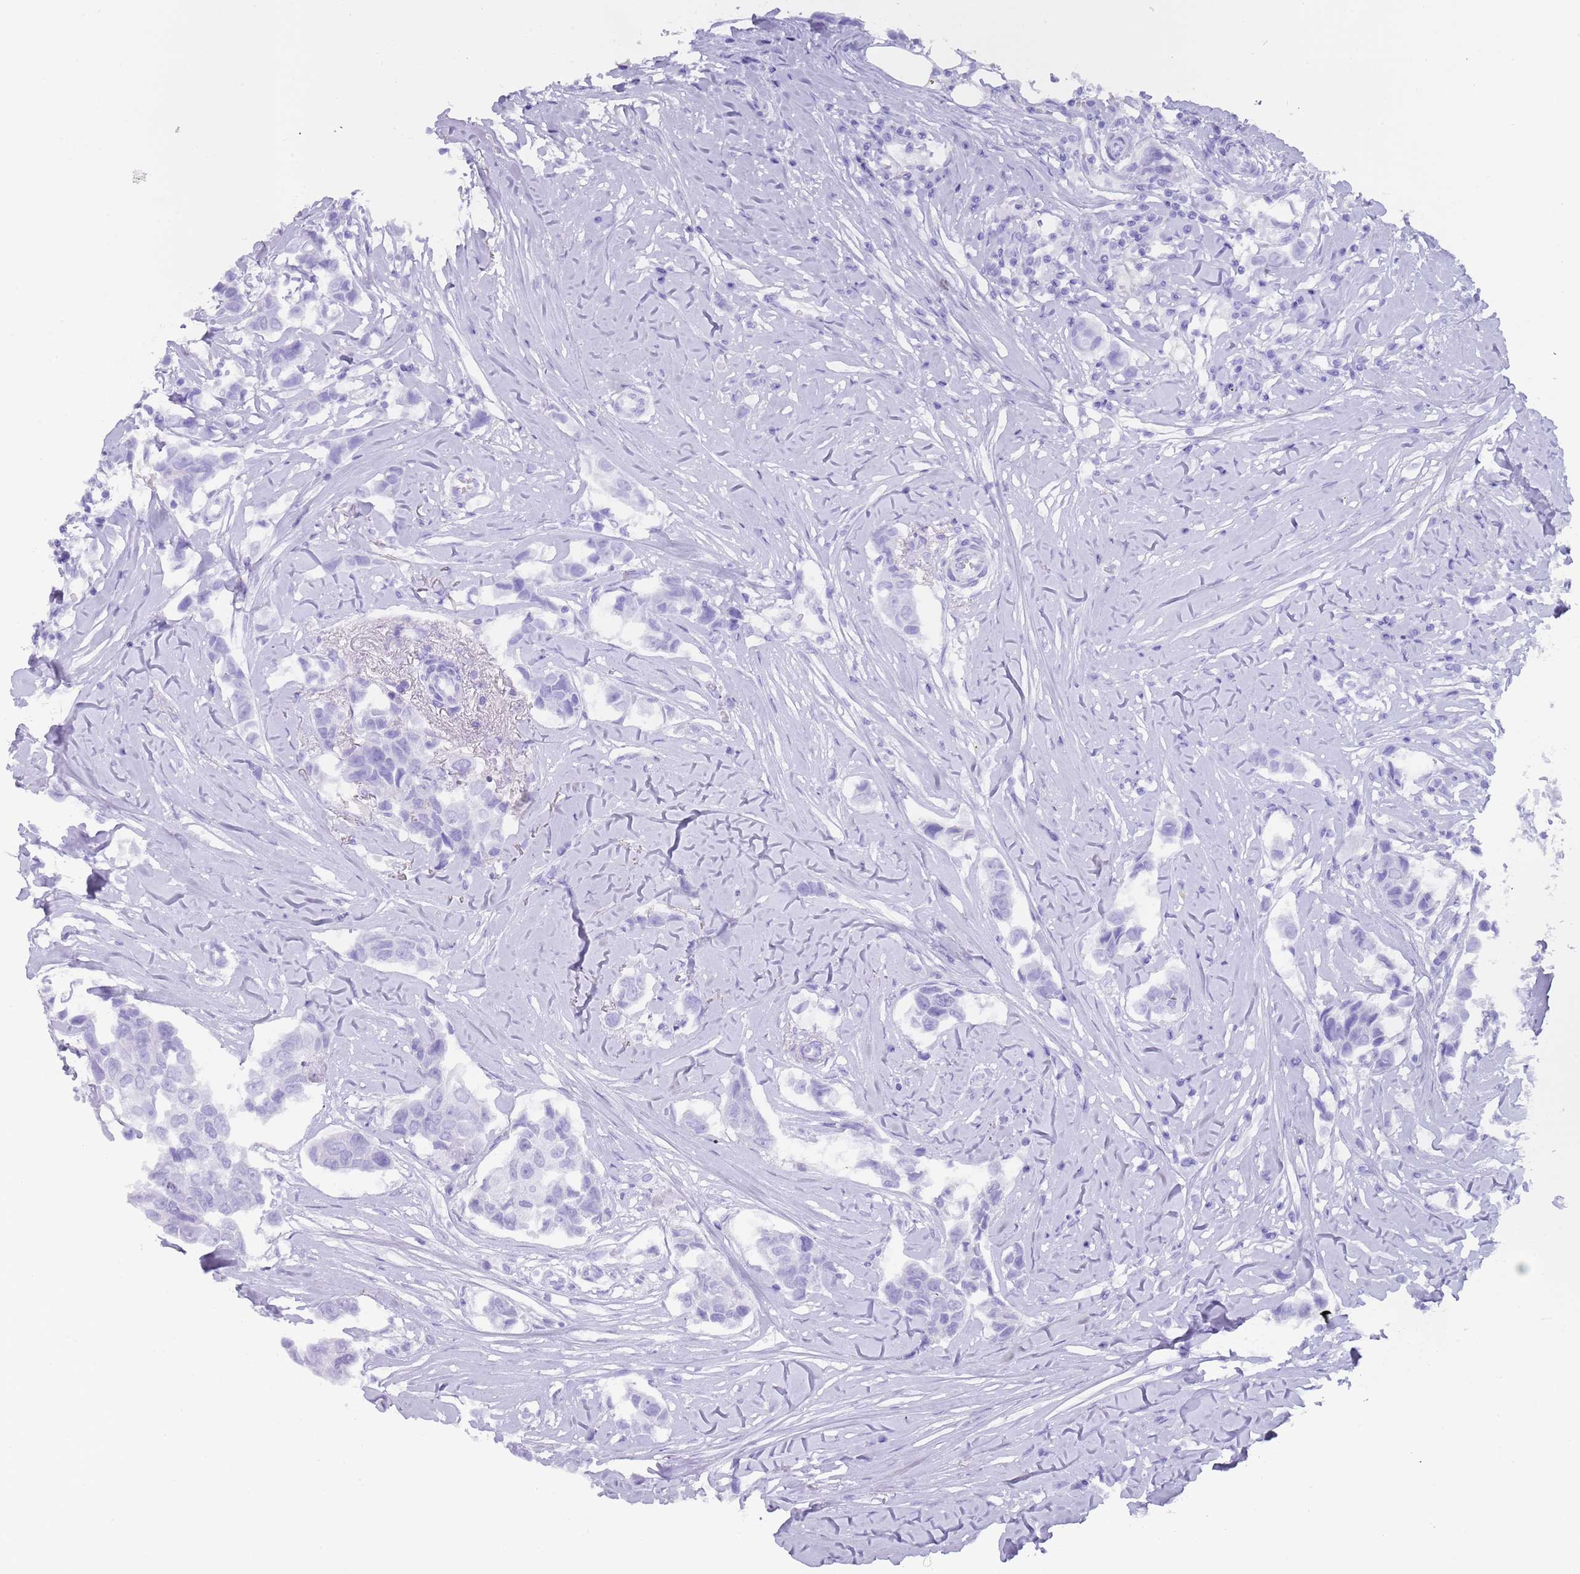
{"staining": {"intensity": "negative", "quantity": "none", "location": "none"}, "tissue": "breast cancer", "cell_type": "Tumor cells", "image_type": "cancer", "snomed": [{"axis": "morphology", "description": "Duct carcinoma"}, {"axis": "topography", "description": "Breast"}], "caption": "Immunohistochemistry histopathology image of neoplastic tissue: human intraductal carcinoma (breast) stained with DAB exhibits no significant protein positivity in tumor cells.", "gene": "MYADML2", "patient": {"sex": "female", "age": 80}}